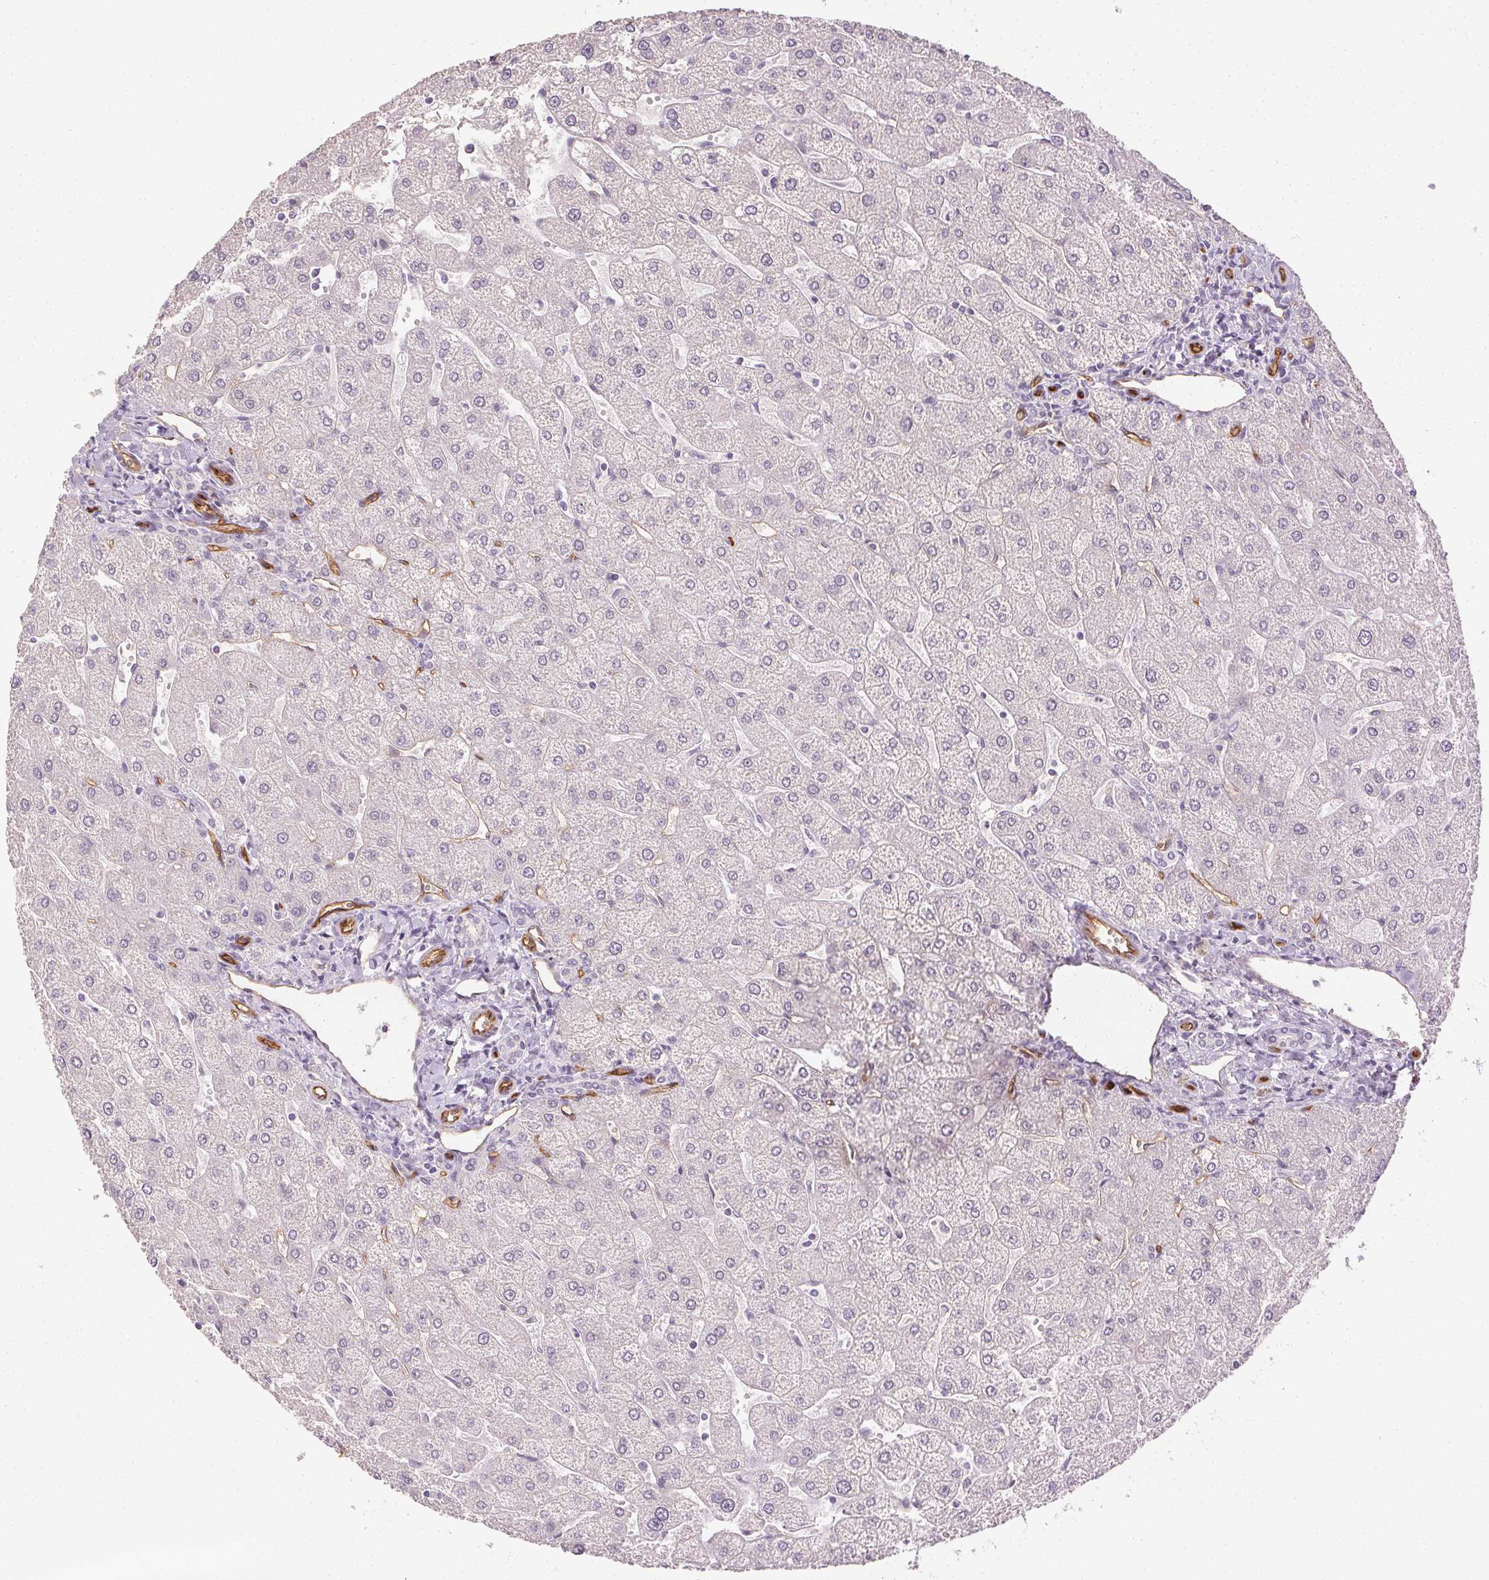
{"staining": {"intensity": "negative", "quantity": "none", "location": "none"}, "tissue": "liver", "cell_type": "Cholangiocytes", "image_type": "normal", "snomed": [{"axis": "morphology", "description": "Normal tissue, NOS"}, {"axis": "topography", "description": "Liver"}], "caption": "Photomicrograph shows no significant protein expression in cholangiocytes of benign liver. Nuclei are stained in blue.", "gene": "PODXL", "patient": {"sex": "male", "age": 67}}